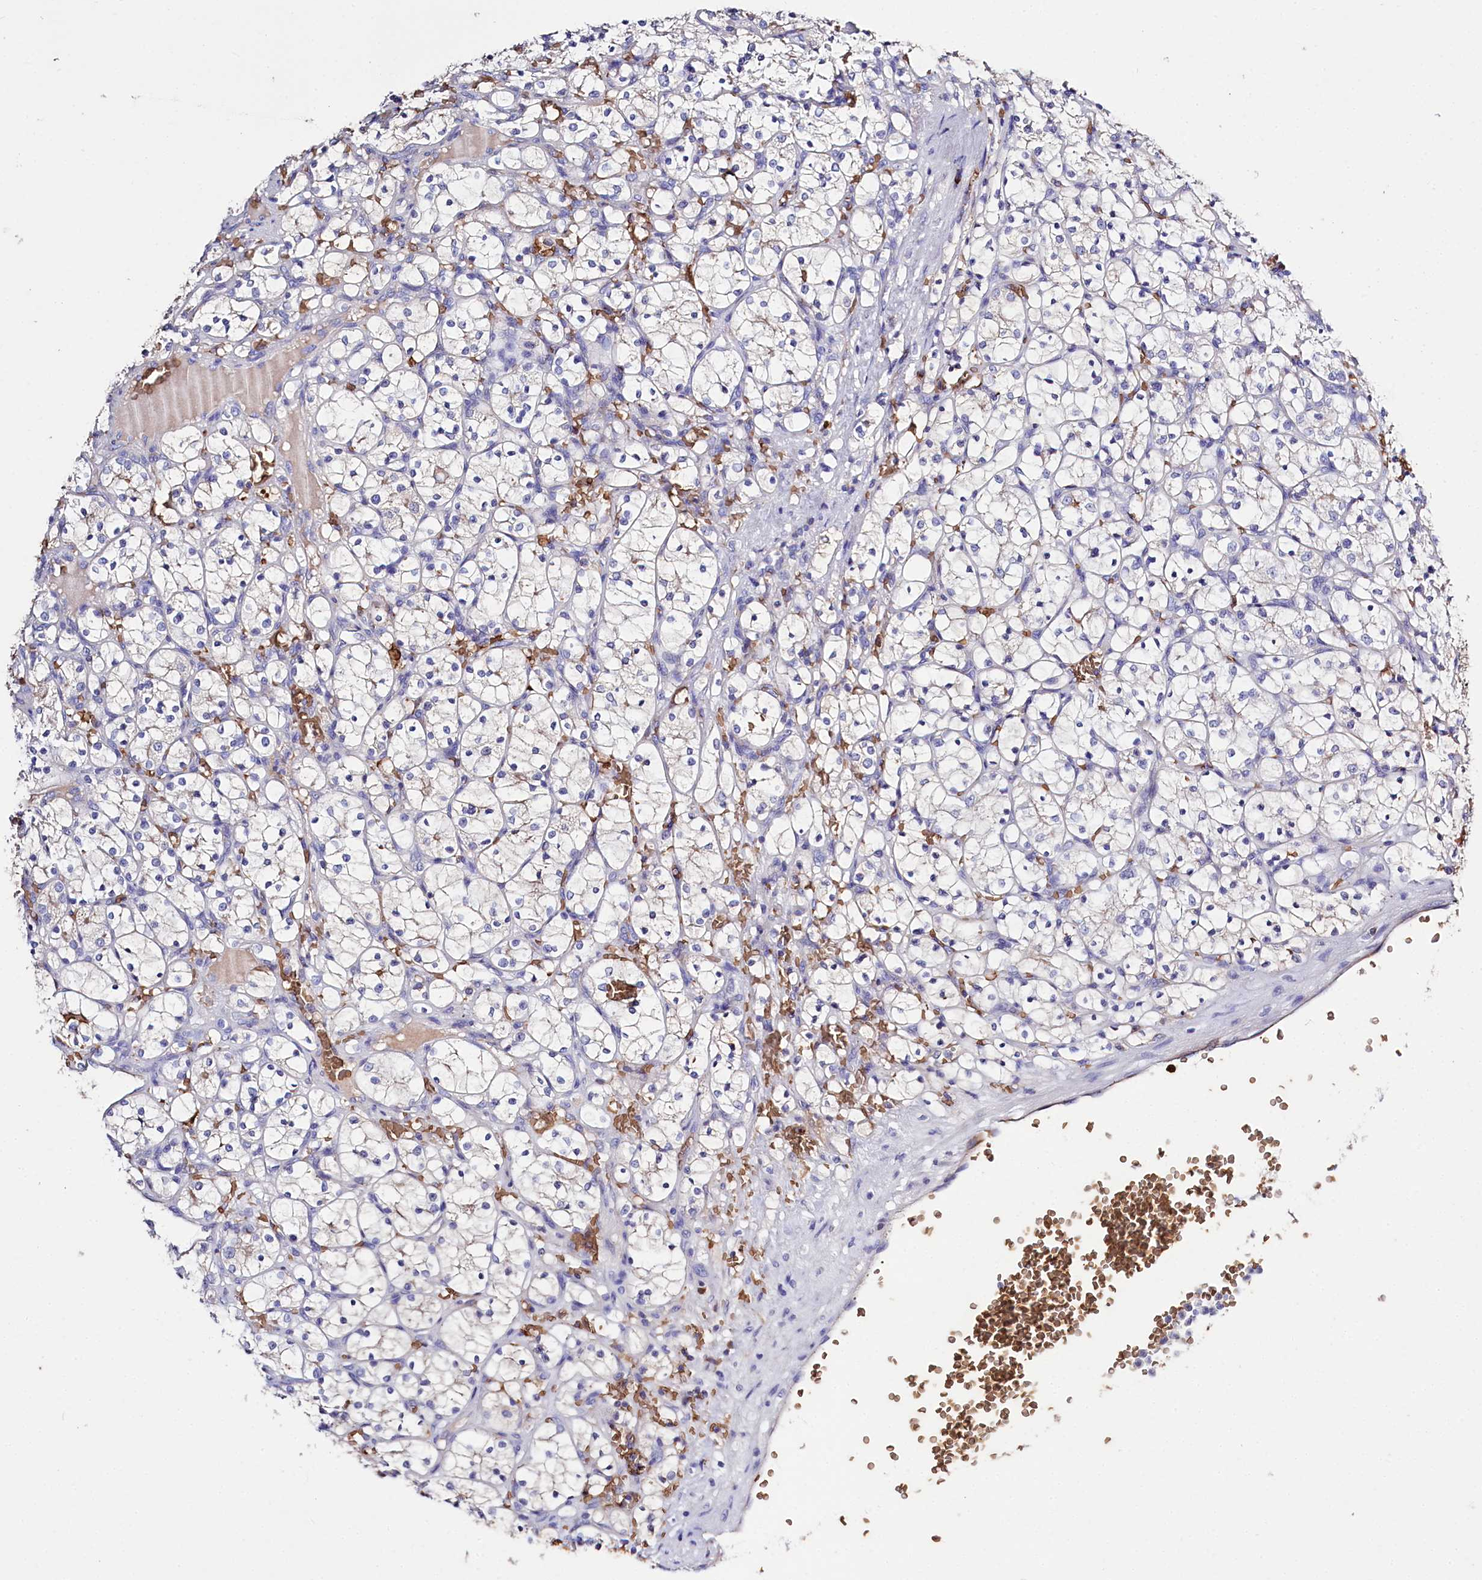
{"staining": {"intensity": "negative", "quantity": "none", "location": "none"}, "tissue": "renal cancer", "cell_type": "Tumor cells", "image_type": "cancer", "snomed": [{"axis": "morphology", "description": "Adenocarcinoma, NOS"}, {"axis": "topography", "description": "Kidney"}], "caption": "Tumor cells show no significant protein positivity in adenocarcinoma (renal).", "gene": "RPUSD3", "patient": {"sex": "female", "age": 69}}